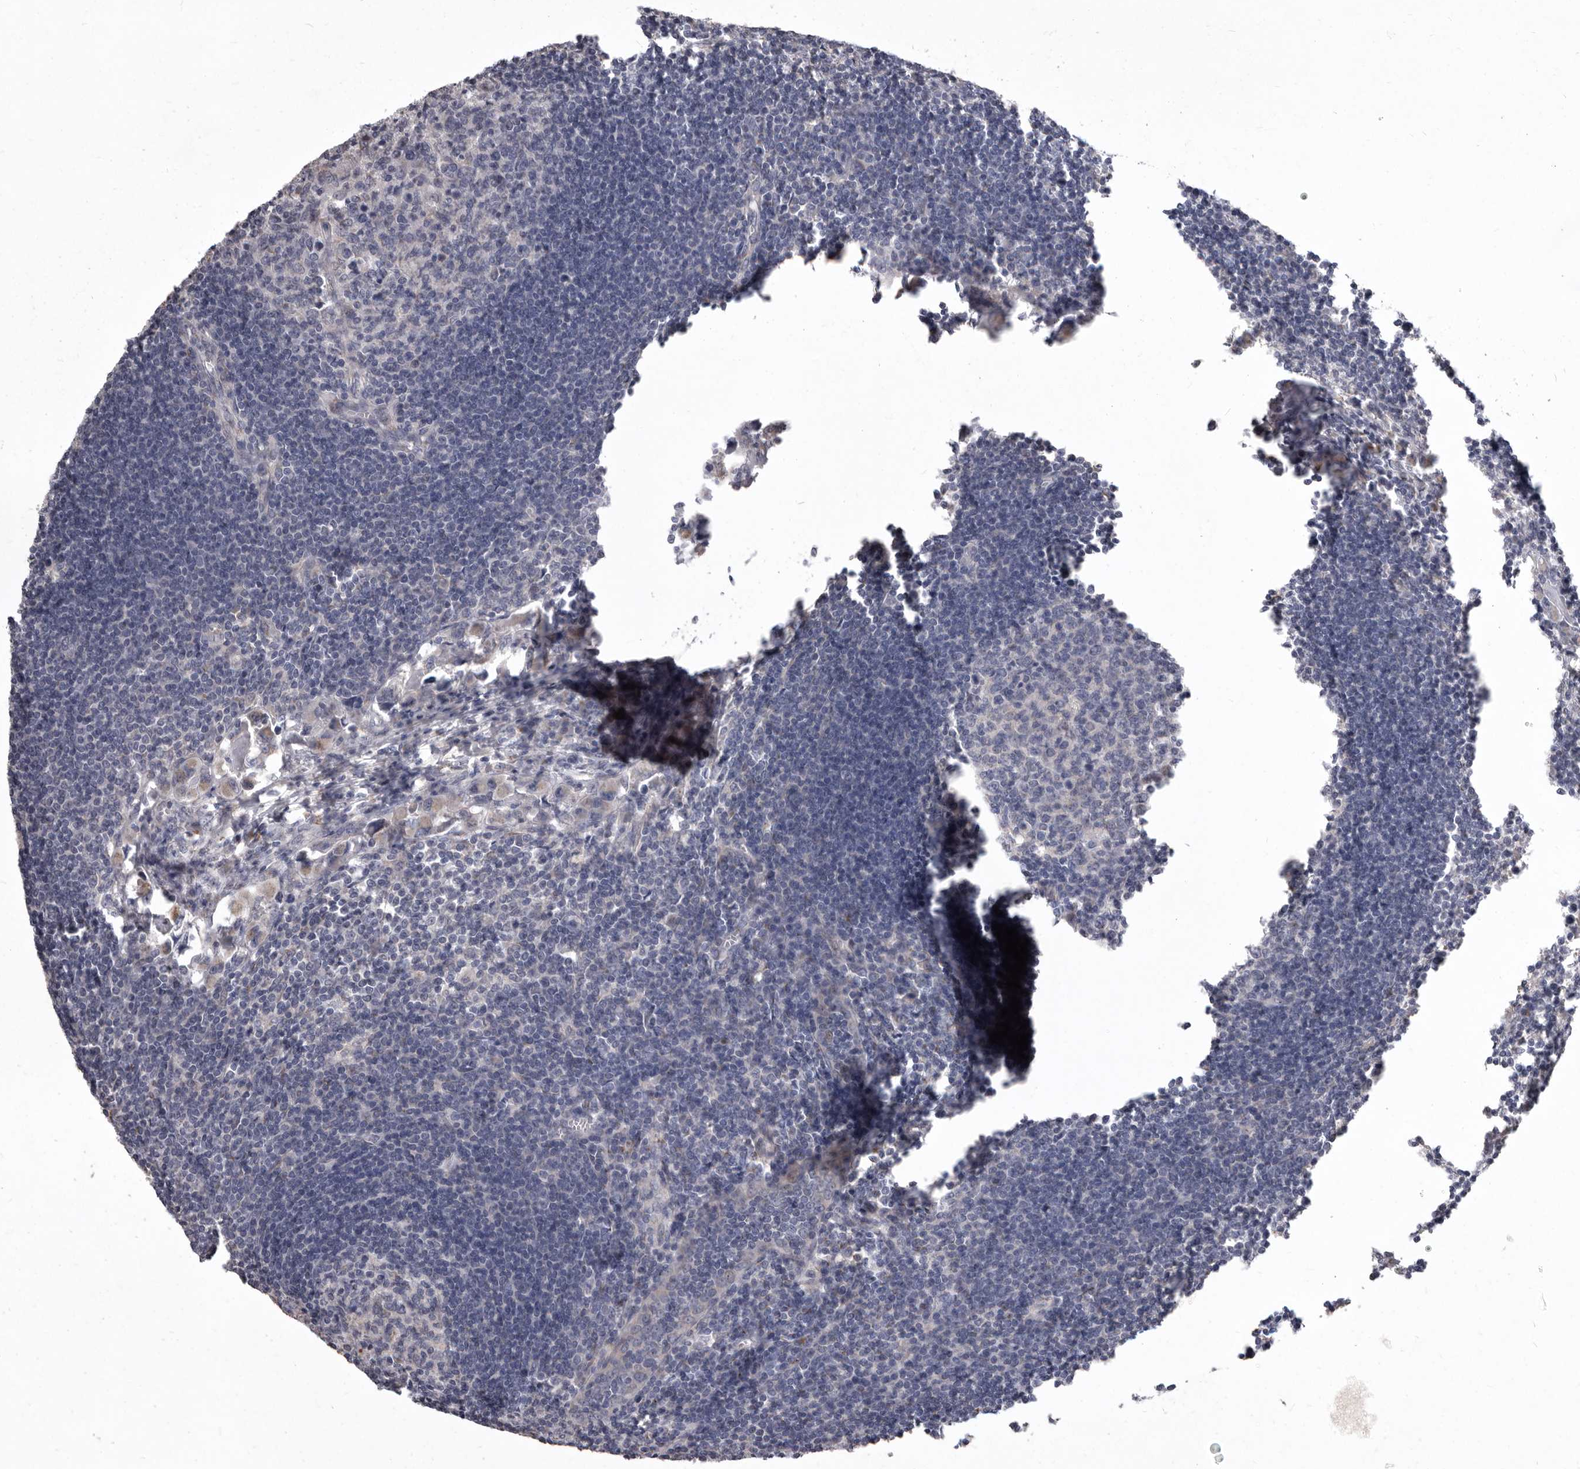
{"staining": {"intensity": "weak", "quantity": "<25%", "location": "cytoplasmic/membranous"}, "tissue": "lymph node", "cell_type": "Germinal center cells", "image_type": "normal", "snomed": [{"axis": "morphology", "description": "Normal tissue, NOS"}, {"axis": "morphology", "description": "Malignant melanoma, Metastatic site"}, {"axis": "topography", "description": "Lymph node"}], "caption": "This is an immunohistochemistry (IHC) image of unremarkable human lymph node. There is no staining in germinal center cells.", "gene": "P2RX6", "patient": {"sex": "male", "age": 41}}